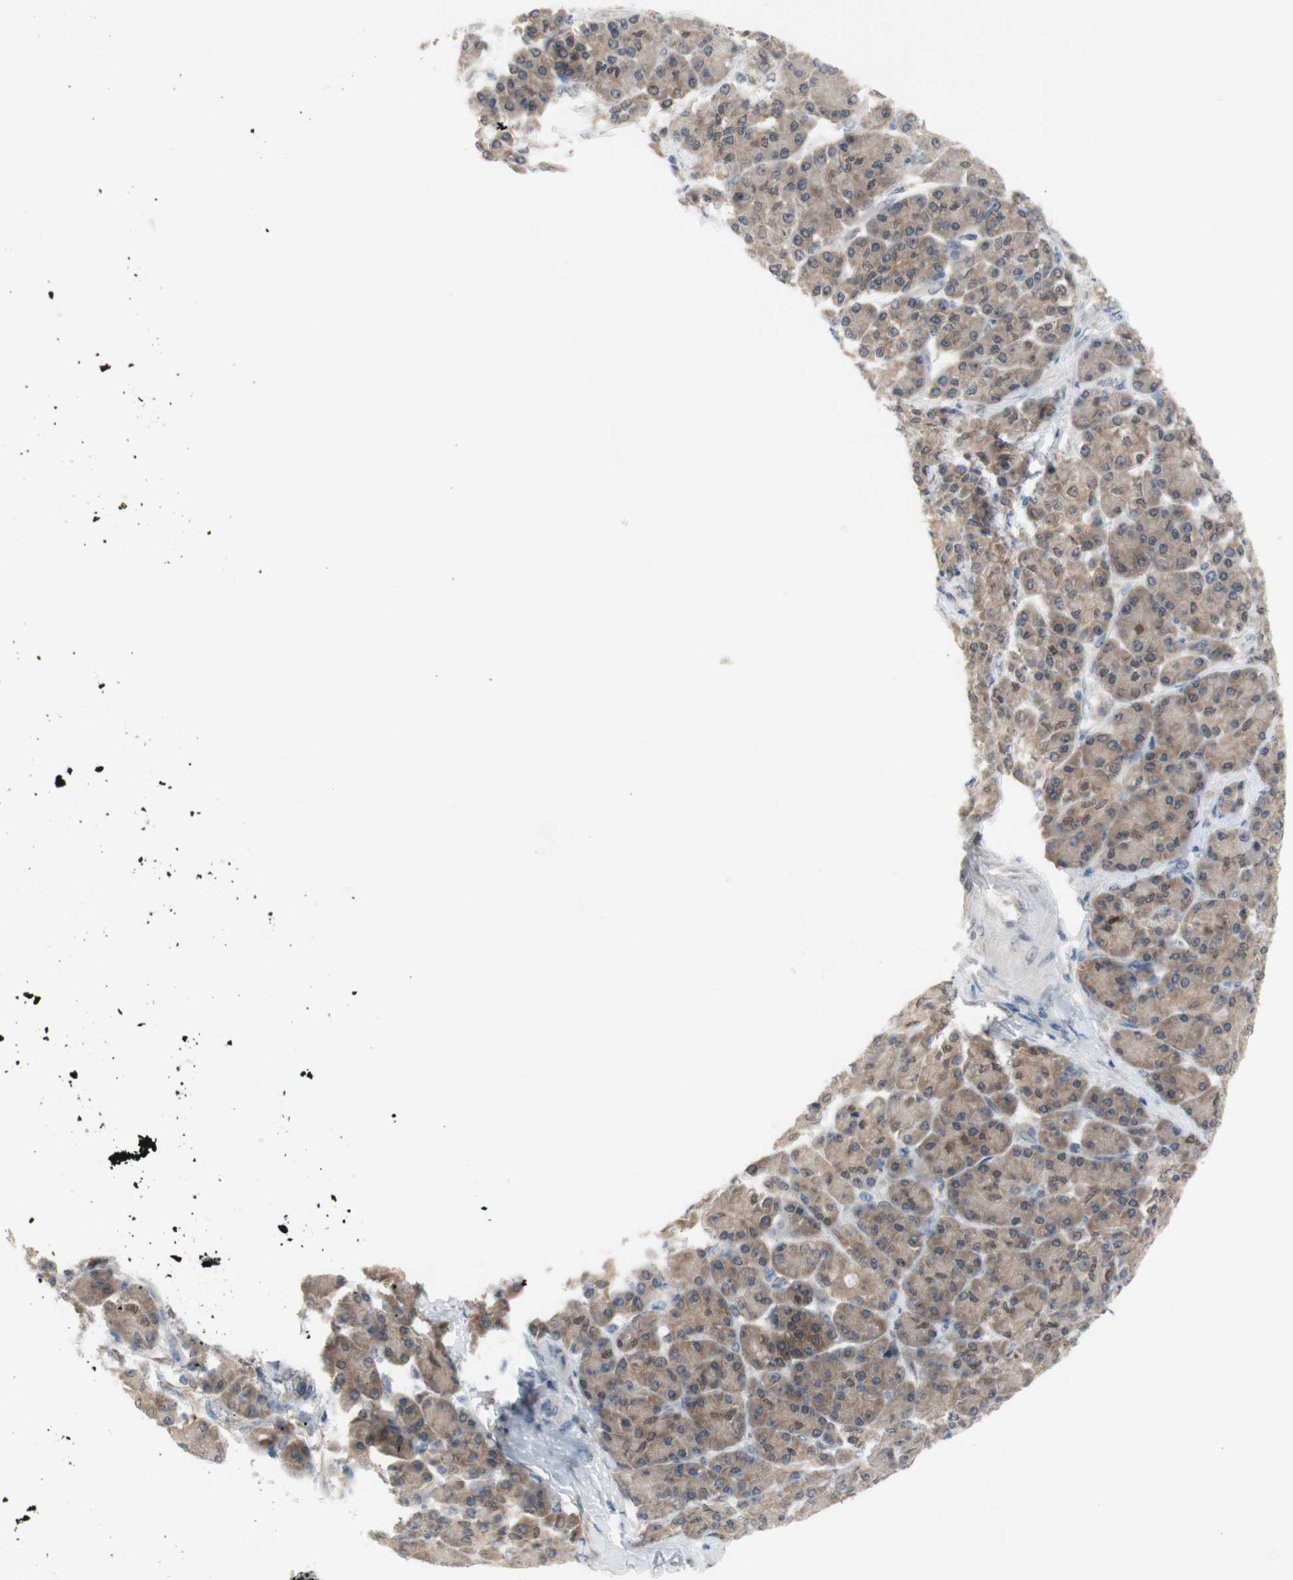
{"staining": {"intensity": "weak", "quantity": ">75%", "location": "cytoplasmic/membranous"}, "tissue": "pancreatic cancer", "cell_type": "Tumor cells", "image_type": "cancer", "snomed": [{"axis": "morphology", "description": "Adenocarcinoma, NOS"}, {"axis": "topography", "description": "Pancreas"}], "caption": "High-magnification brightfield microscopy of pancreatic adenocarcinoma stained with DAB (3,3'-diaminobenzidine) (brown) and counterstained with hematoxylin (blue). tumor cells exhibit weak cytoplasmic/membranous staining is seen in about>75% of cells.", "gene": "PRMT5", "patient": {"sex": "female", "age": 70}}